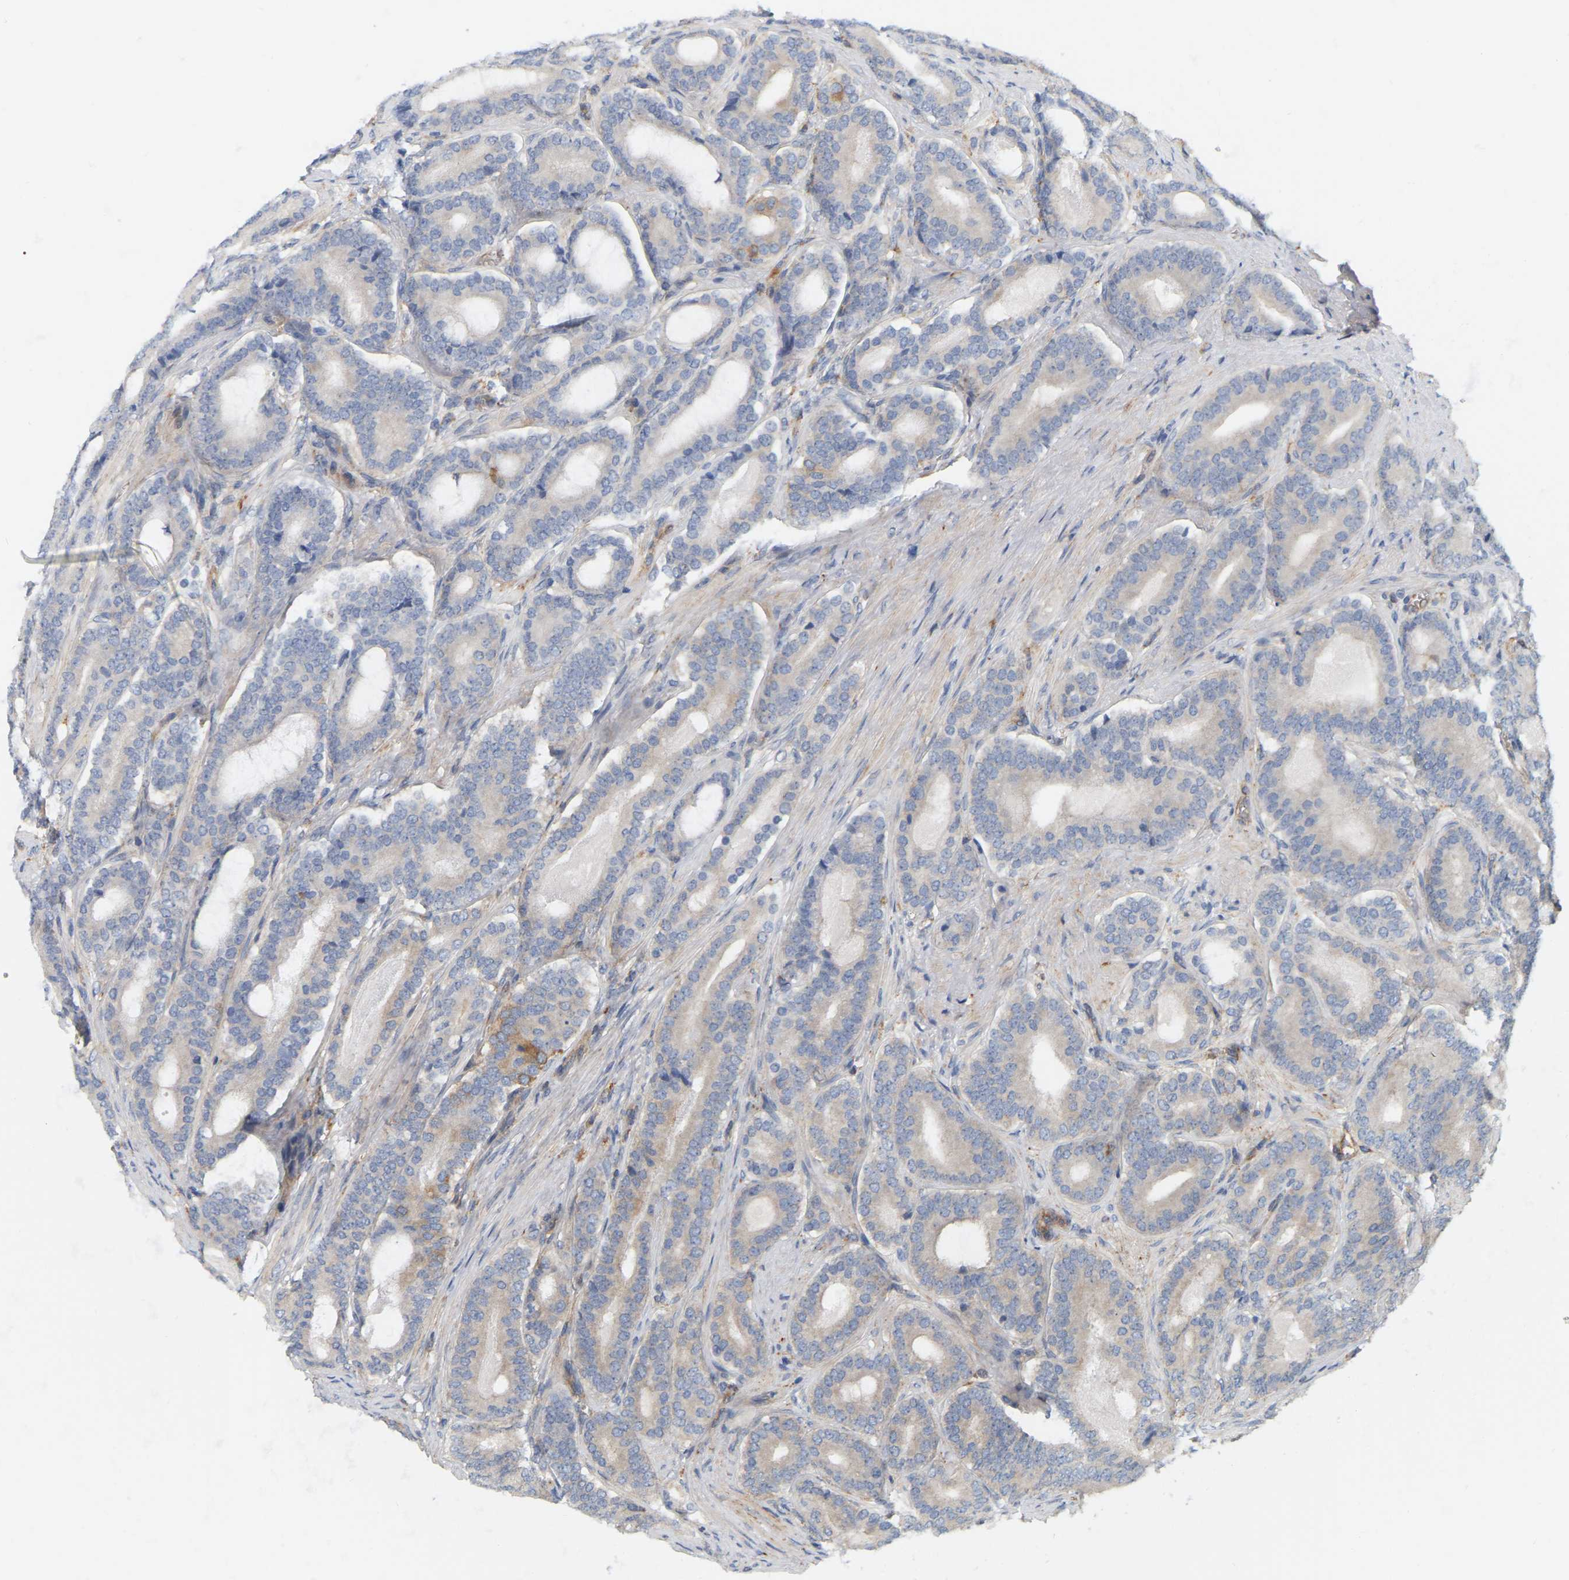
{"staining": {"intensity": "moderate", "quantity": "<25%", "location": "cytoplasmic/membranous"}, "tissue": "prostate cancer", "cell_type": "Tumor cells", "image_type": "cancer", "snomed": [{"axis": "morphology", "description": "Adenocarcinoma, High grade"}, {"axis": "topography", "description": "Prostate"}], "caption": "The micrograph shows a brown stain indicating the presence of a protein in the cytoplasmic/membranous of tumor cells in high-grade adenocarcinoma (prostate).", "gene": "RAPH1", "patient": {"sex": "male", "age": 60}}